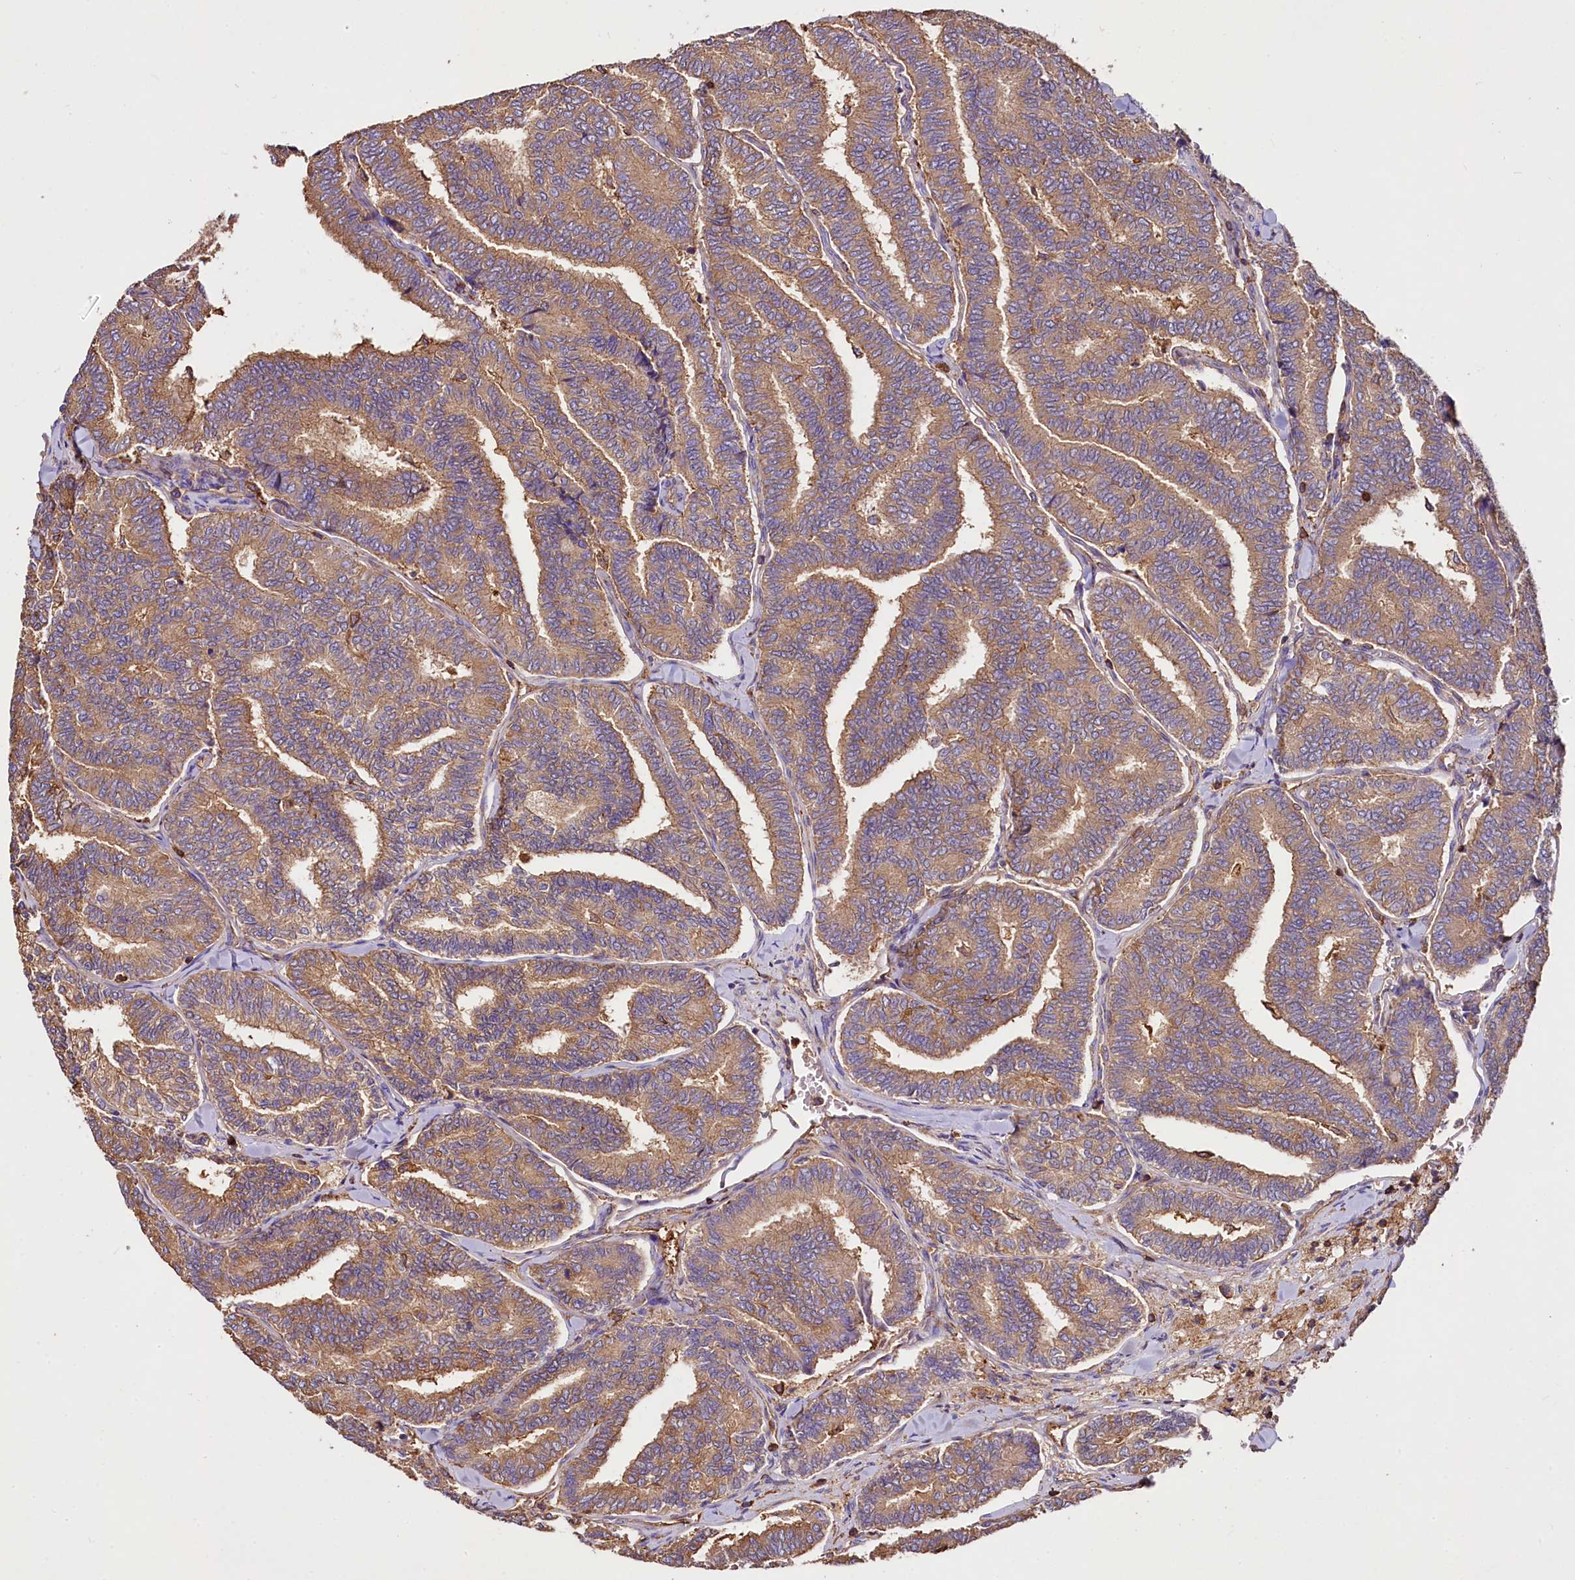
{"staining": {"intensity": "moderate", "quantity": ">75%", "location": "cytoplasmic/membranous"}, "tissue": "thyroid cancer", "cell_type": "Tumor cells", "image_type": "cancer", "snomed": [{"axis": "morphology", "description": "Papillary adenocarcinoma, NOS"}, {"axis": "topography", "description": "Thyroid gland"}], "caption": "Thyroid papillary adenocarcinoma stained with a protein marker demonstrates moderate staining in tumor cells.", "gene": "RARS2", "patient": {"sex": "female", "age": 35}}